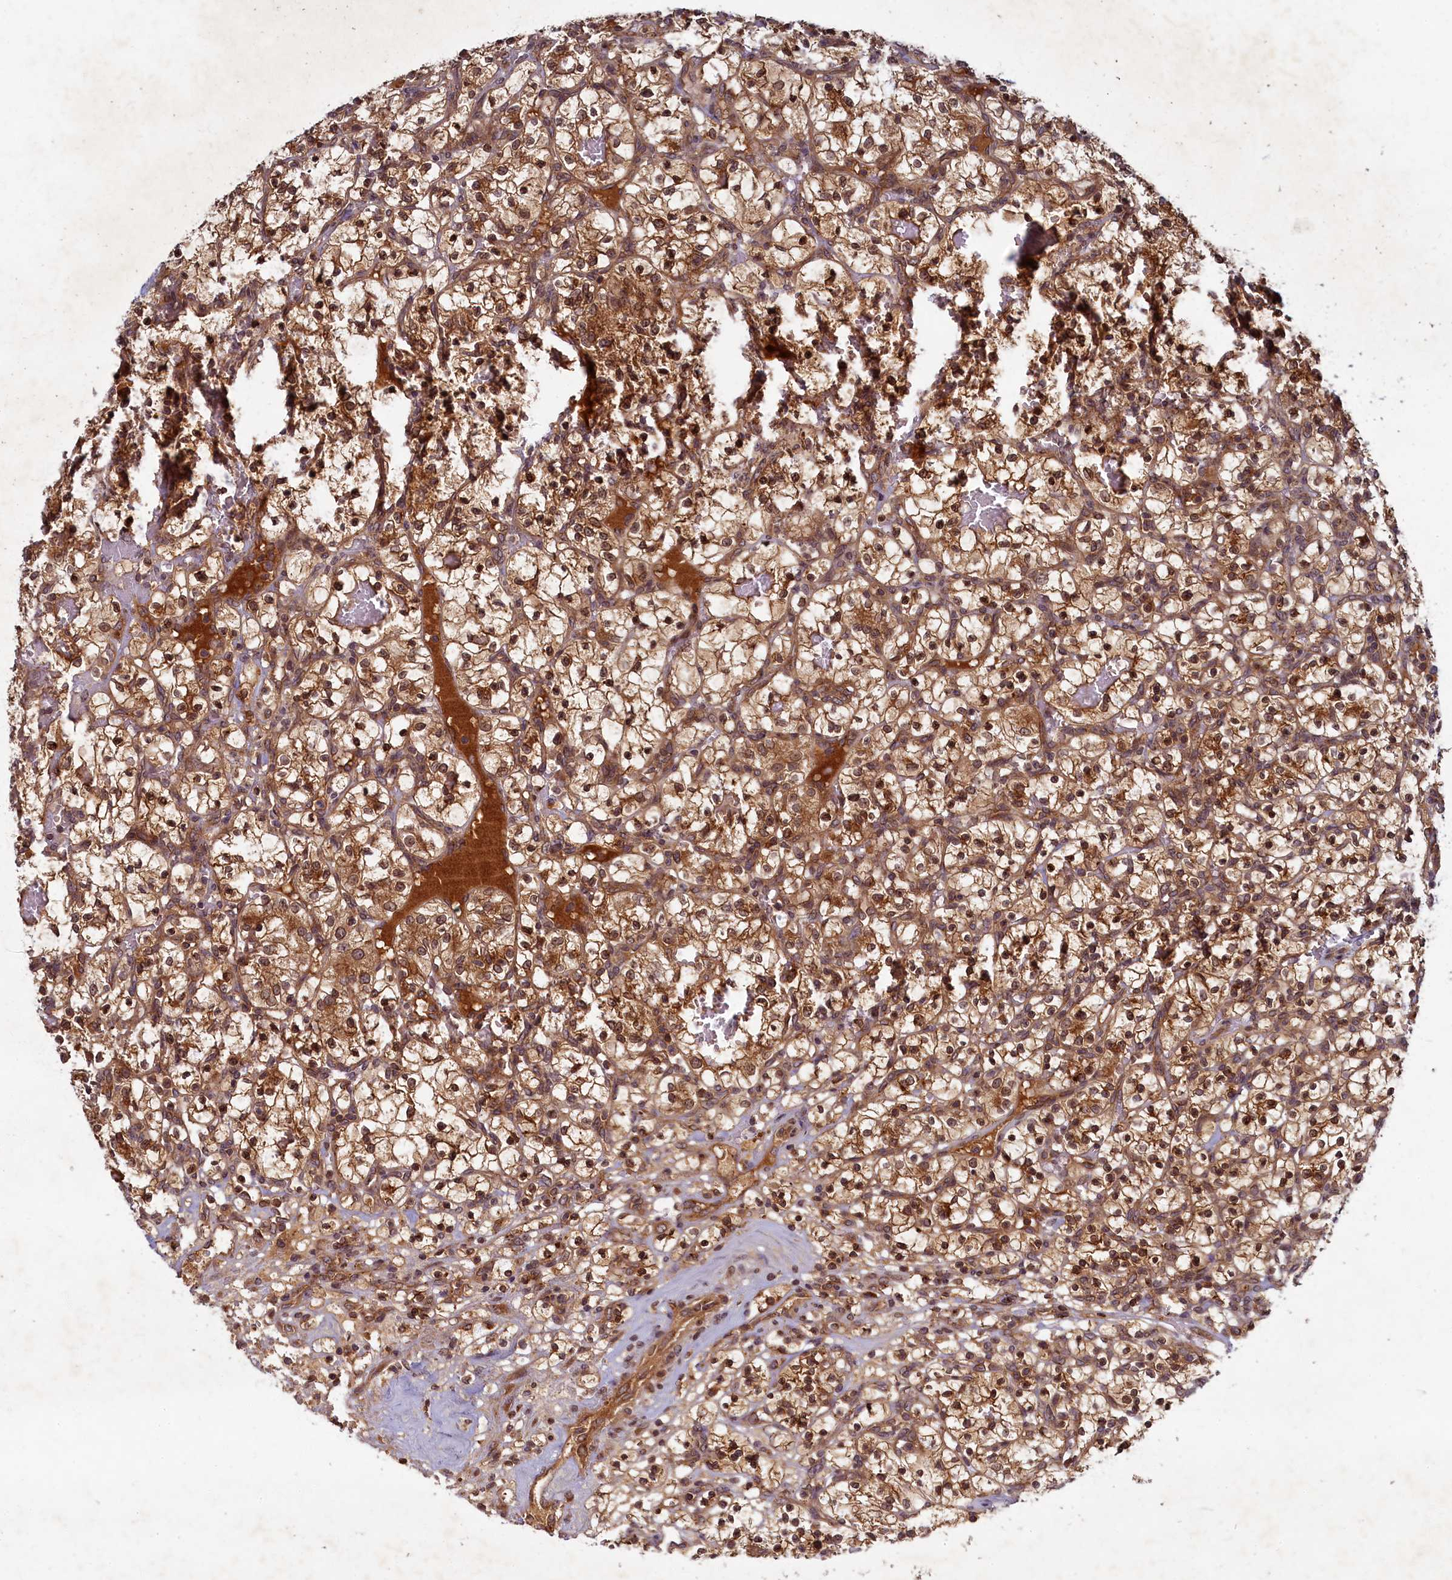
{"staining": {"intensity": "moderate", "quantity": ">75%", "location": "cytoplasmic/membranous,nuclear"}, "tissue": "renal cancer", "cell_type": "Tumor cells", "image_type": "cancer", "snomed": [{"axis": "morphology", "description": "Adenocarcinoma, NOS"}, {"axis": "topography", "description": "Kidney"}], "caption": "High-magnification brightfield microscopy of renal adenocarcinoma stained with DAB (3,3'-diaminobenzidine) (brown) and counterstained with hematoxylin (blue). tumor cells exhibit moderate cytoplasmic/membranous and nuclear staining is present in approximately>75% of cells.", "gene": "BICD1", "patient": {"sex": "female", "age": 57}}